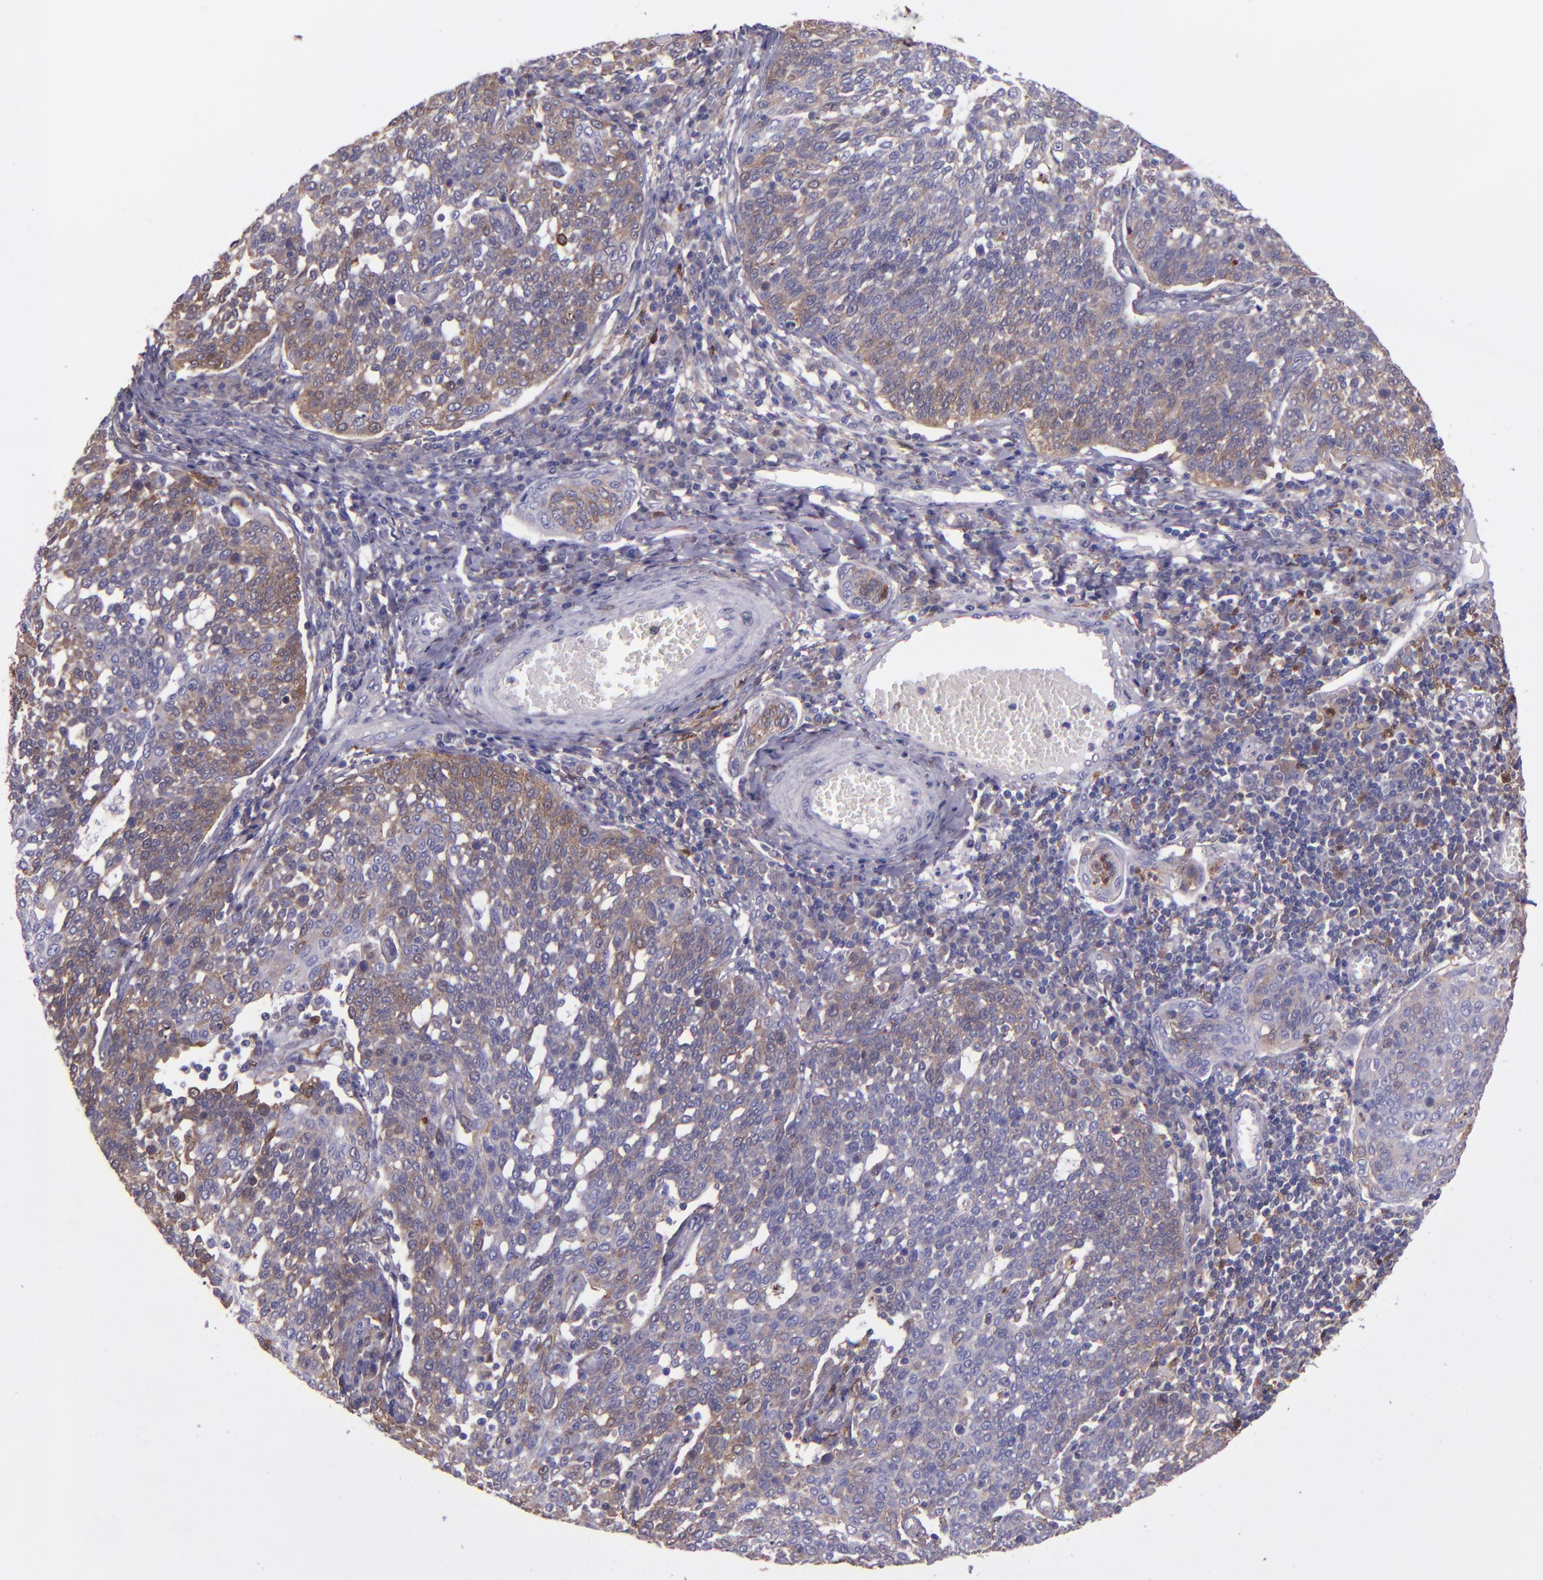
{"staining": {"intensity": "weak", "quantity": "25%-75%", "location": "cytoplasmic/membranous"}, "tissue": "cervical cancer", "cell_type": "Tumor cells", "image_type": "cancer", "snomed": [{"axis": "morphology", "description": "Squamous cell carcinoma, NOS"}, {"axis": "topography", "description": "Cervix"}], "caption": "Immunohistochemical staining of cervical squamous cell carcinoma shows low levels of weak cytoplasmic/membranous protein expression in approximately 25%-75% of tumor cells.", "gene": "WASHC1", "patient": {"sex": "female", "age": 34}}